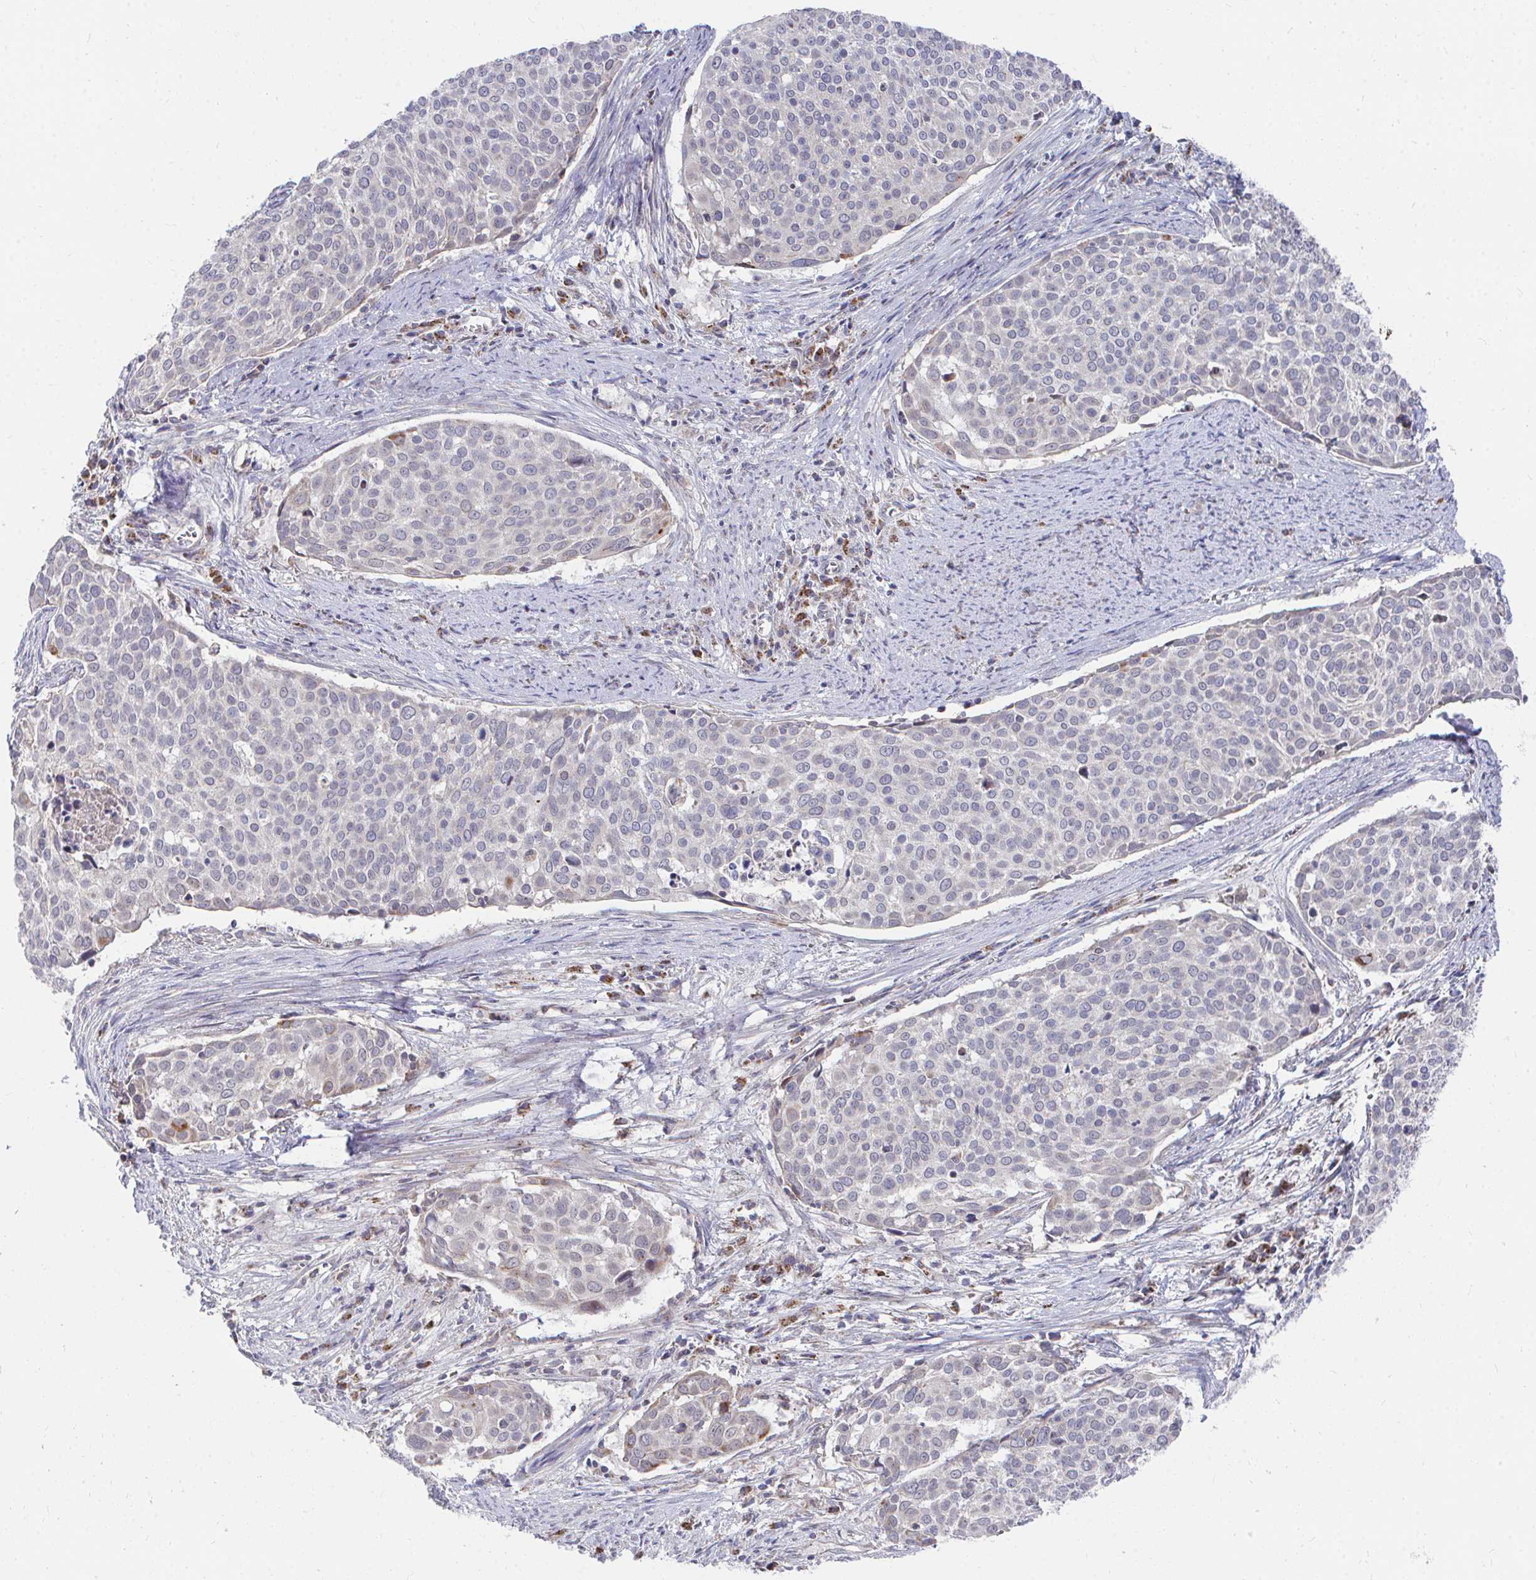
{"staining": {"intensity": "negative", "quantity": "none", "location": "none"}, "tissue": "cervical cancer", "cell_type": "Tumor cells", "image_type": "cancer", "snomed": [{"axis": "morphology", "description": "Squamous cell carcinoma, NOS"}, {"axis": "topography", "description": "Cervix"}], "caption": "High power microscopy histopathology image of an immunohistochemistry micrograph of squamous cell carcinoma (cervical), revealing no significant positivity in tumor cells.", "gene": "PEX3", "patient": {"sex": "female", "age": 39}}